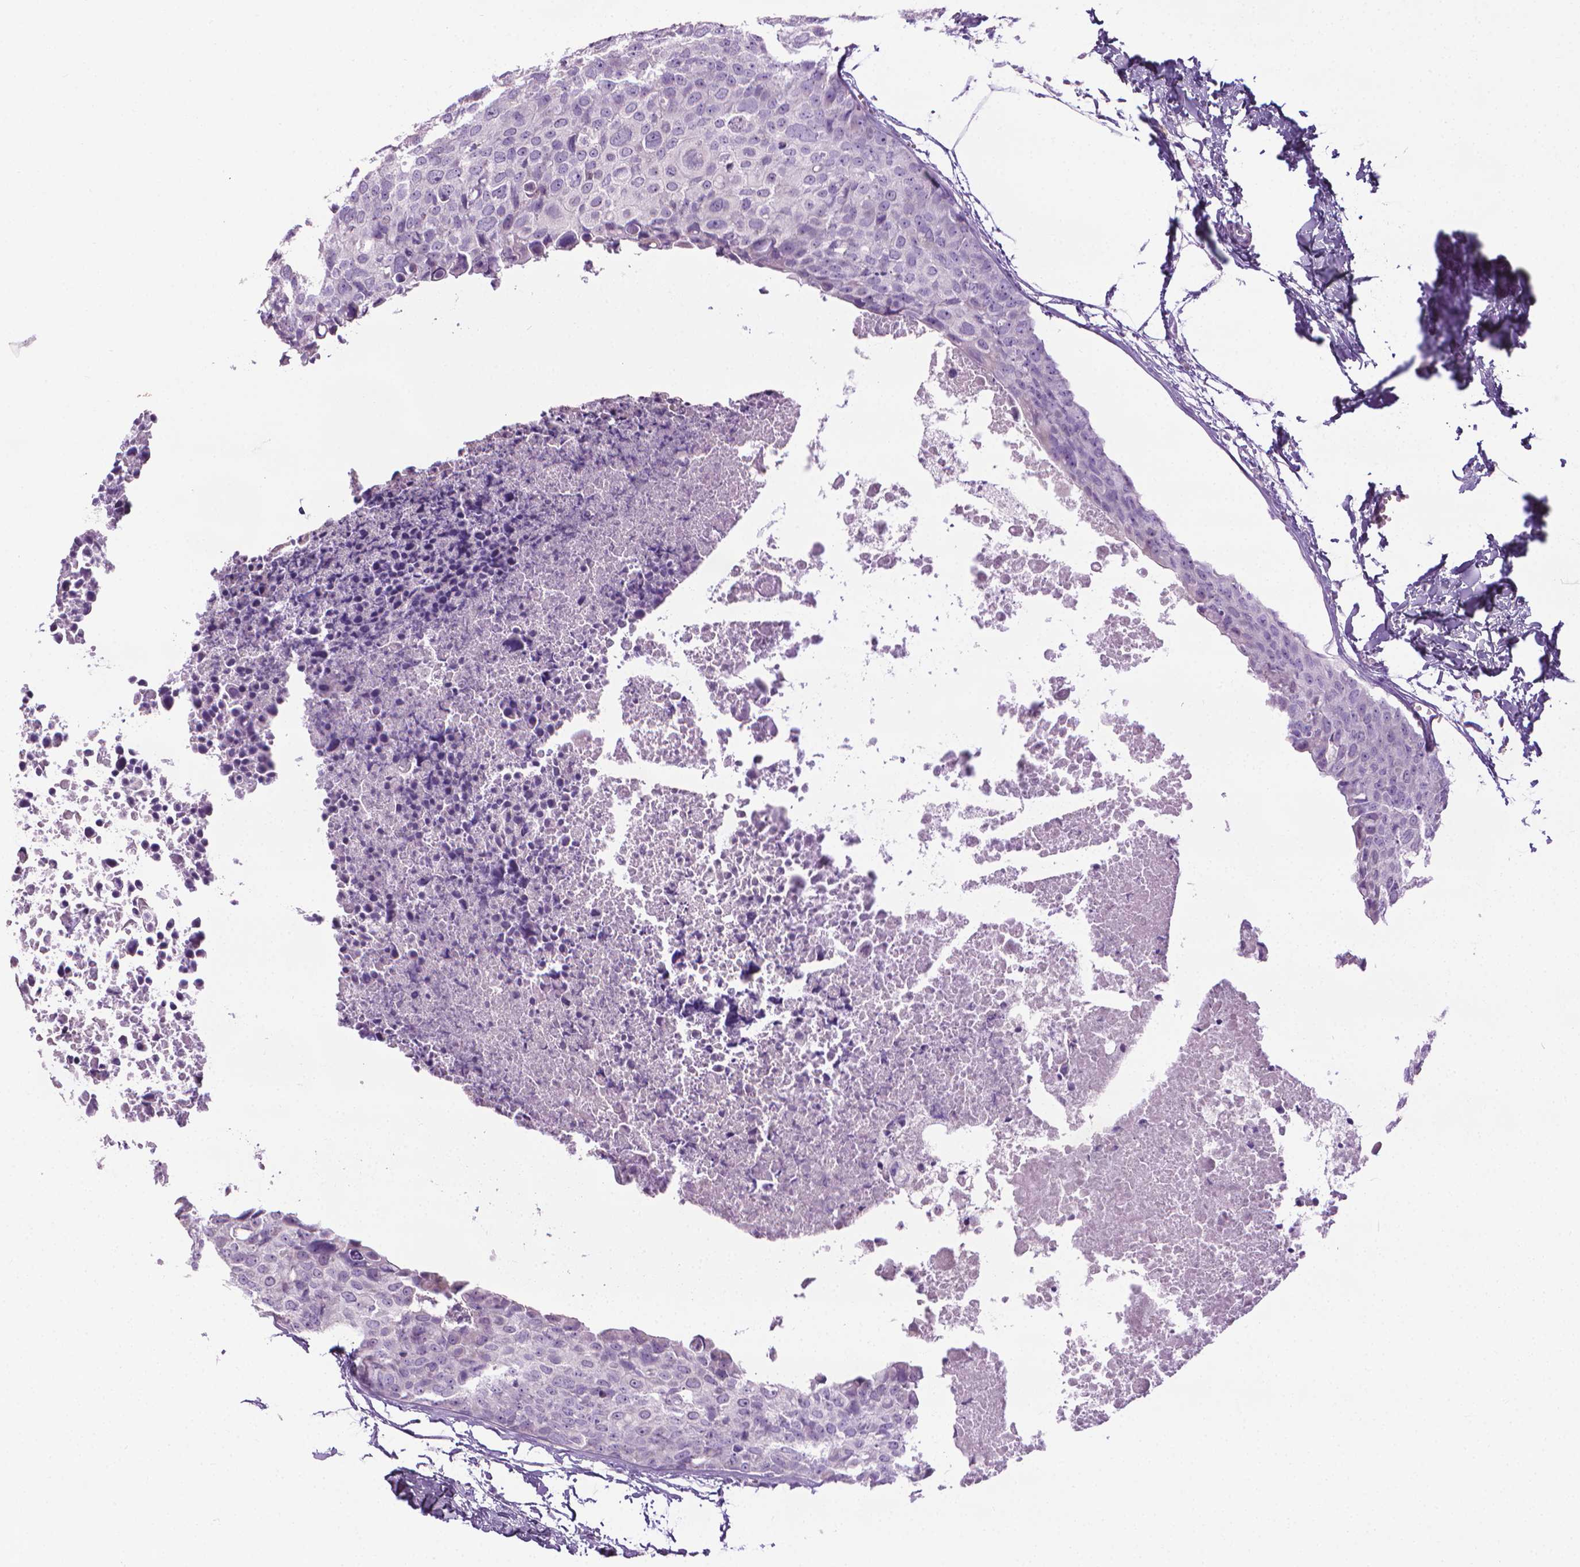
{"staining": {"intensity": "negative", "quantity": "none", "location": "none"}, "tissue": "breast cancer", "cell_type": "Tumor cells", "image_type": "cancer", "snomed": [{"axis": "morphology", "description": "Duct carcinoma"}, {"axis": "topography", "description": "Breast"}], "caption": "A photomicrograph of human breast cancer is negative for staining in tumor cells. (Stains: DAB IHC with hematoxylin counter stain, Microscopy: brightfield microscopy at high magnification).", "gene": "DNAI7", "patient": {"sex": "female", "age": 38}}